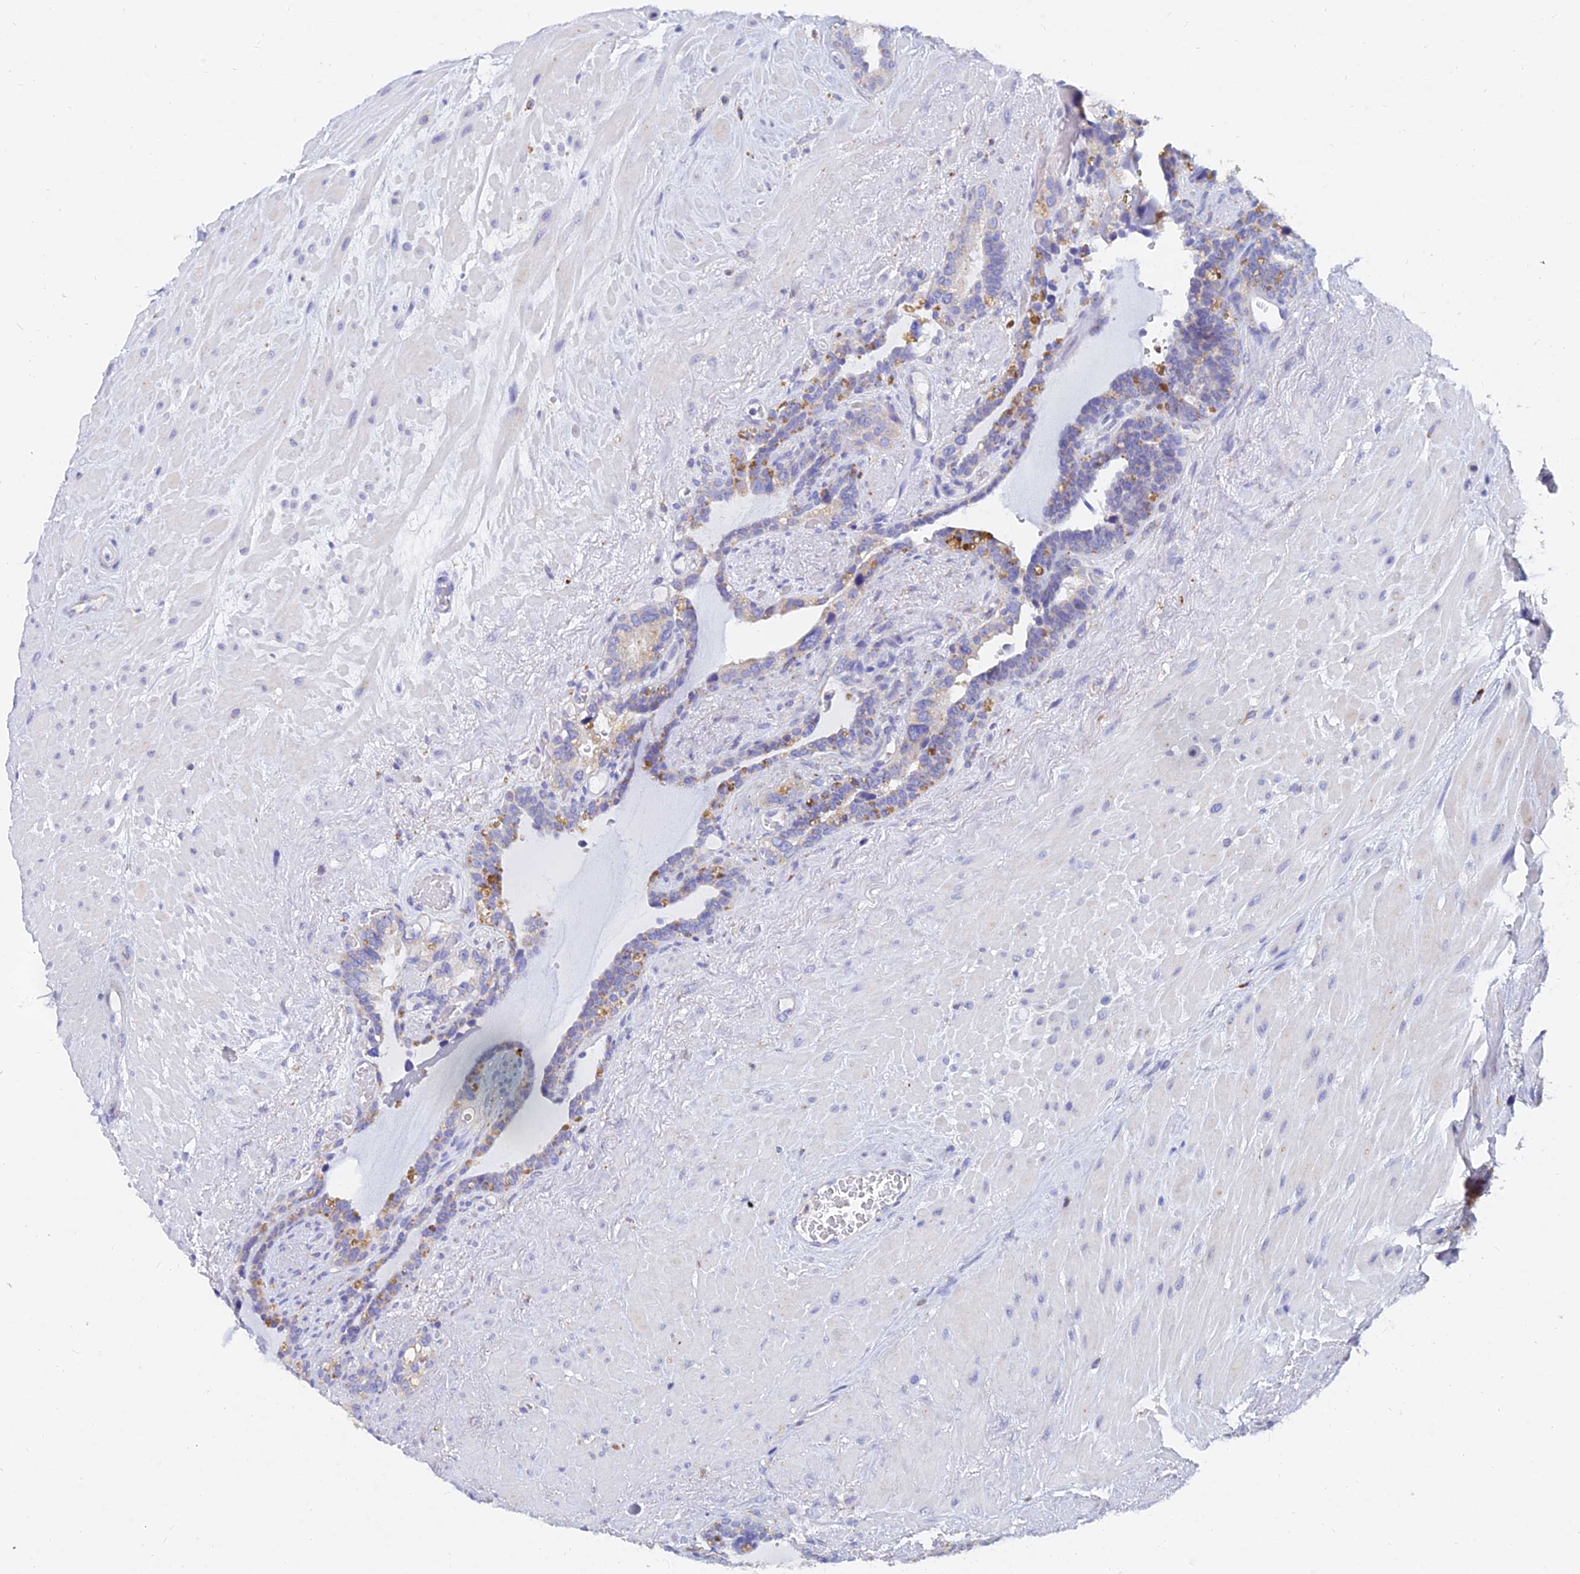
{"staining": {"intensity": "moderate", "quantity": "25%-75%", "location": "cytoplasmic/membranous"}, "tissue": "seminal vesicle", "cell_type": "Glandular cells", "image_type": "normal", "snomed": [{"axis": "morphology", "description": "Normal tissue, NOS"}, {"axis": "topography", "description": "Seminal veicle"}], "caption": "A high-resolution photomicrograph shows IHC staining of unremarkable seminal vesicle, which demonstrates moderate cytoplasmic/membranous staining in about 25%-75% of glandular cells.", "gene": "SPNS1", "patient": {"sex": "male", "age": 80}}